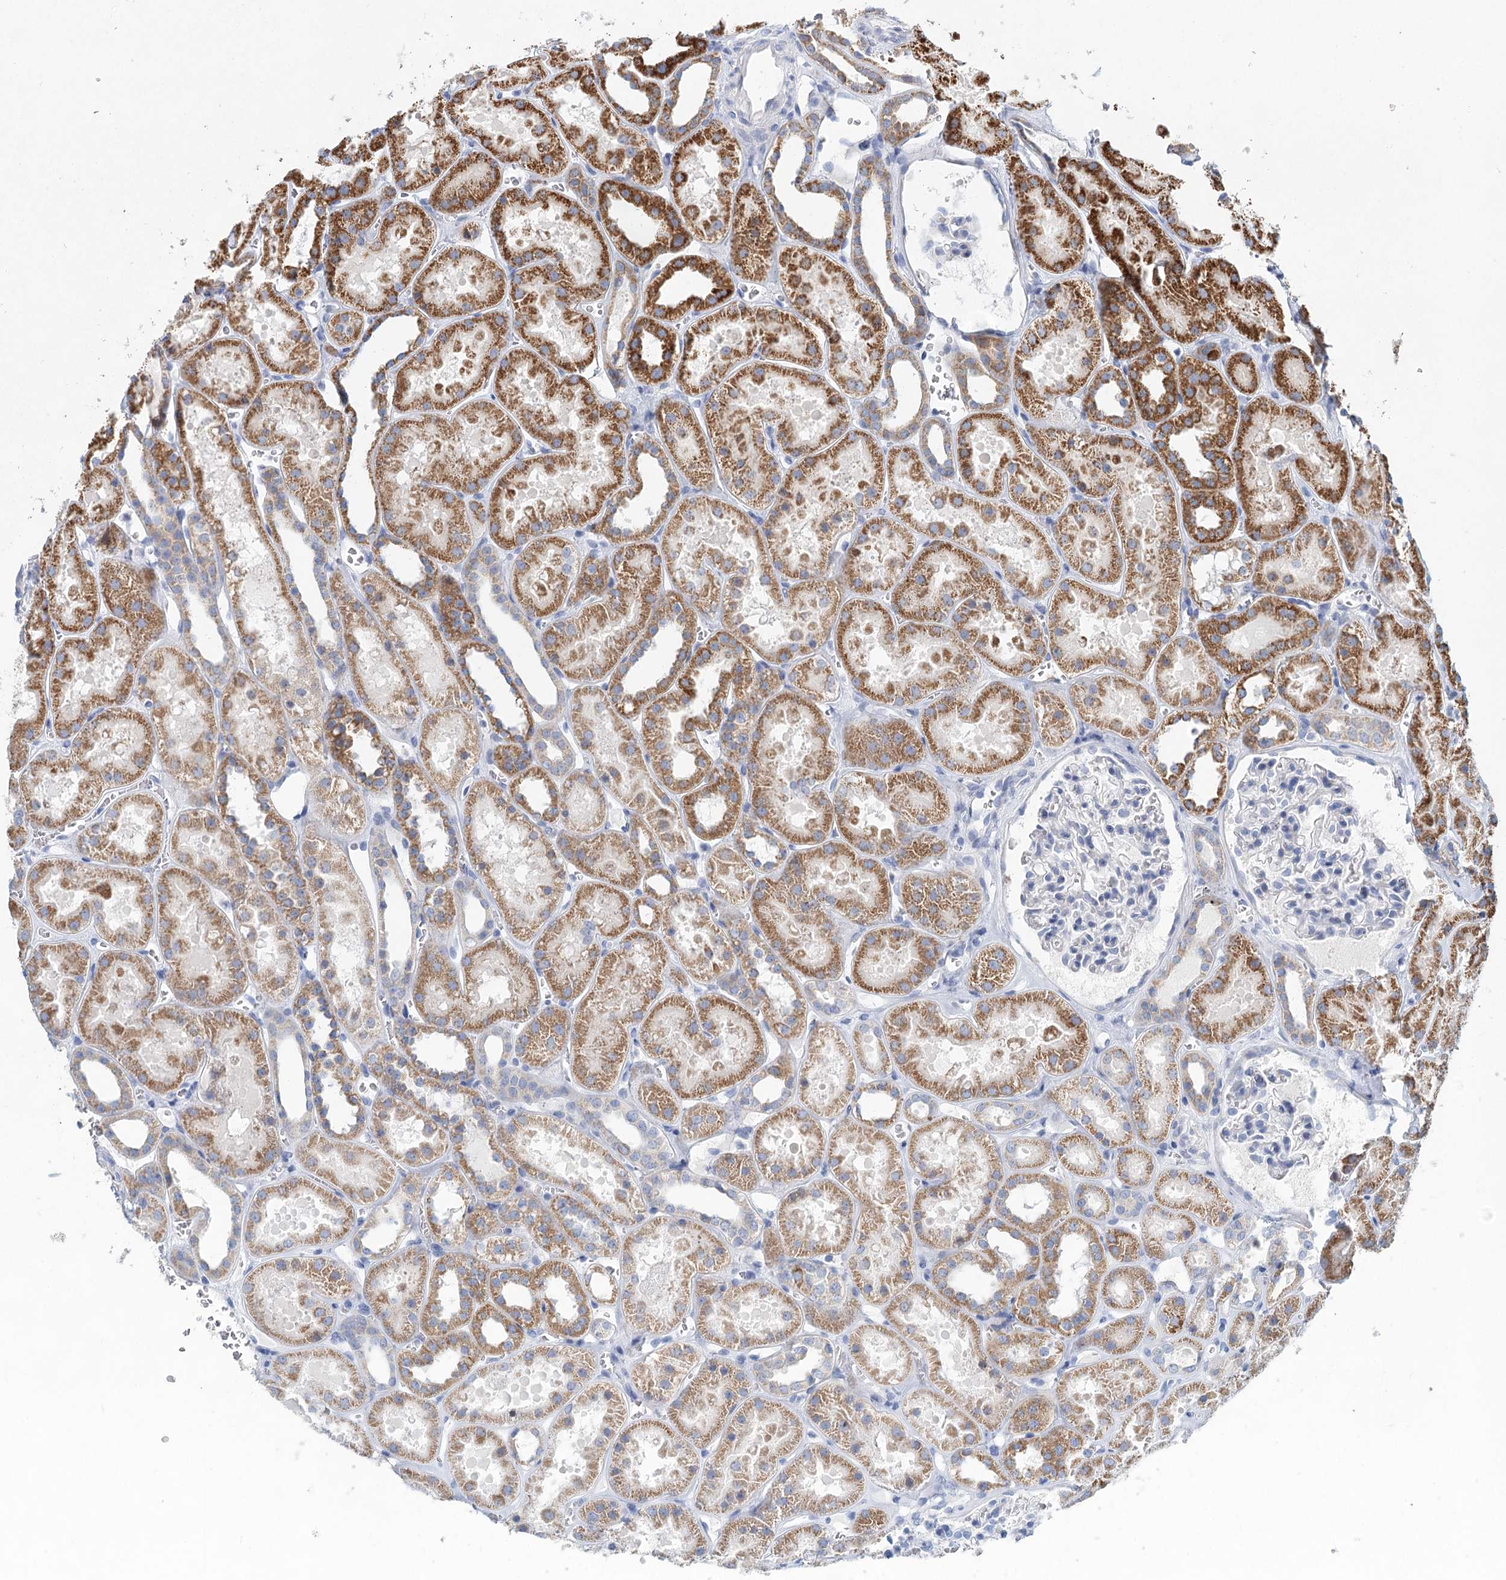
{"staining": {"intensity": "negative", "quantity": "none", "location": "none"}, "tissue": "kidney", "cell_type": "Cells in glomeruli", "image_type": "normal", "snomed": [{"axis": "morphology", "description": "Normal tissue, NOS"}, {"axis": "topography", "description": "Kidney"}], "caption": "The immunohistochemistry photomicrograph has no significant positivity in cells in glomeruli of kidney. The staining is performed using DAB brown chromogen with nuclei counter-stained in using hematoxylin.", "gene": "XPO6", "patient": {"sex": "female", "age": 41}}